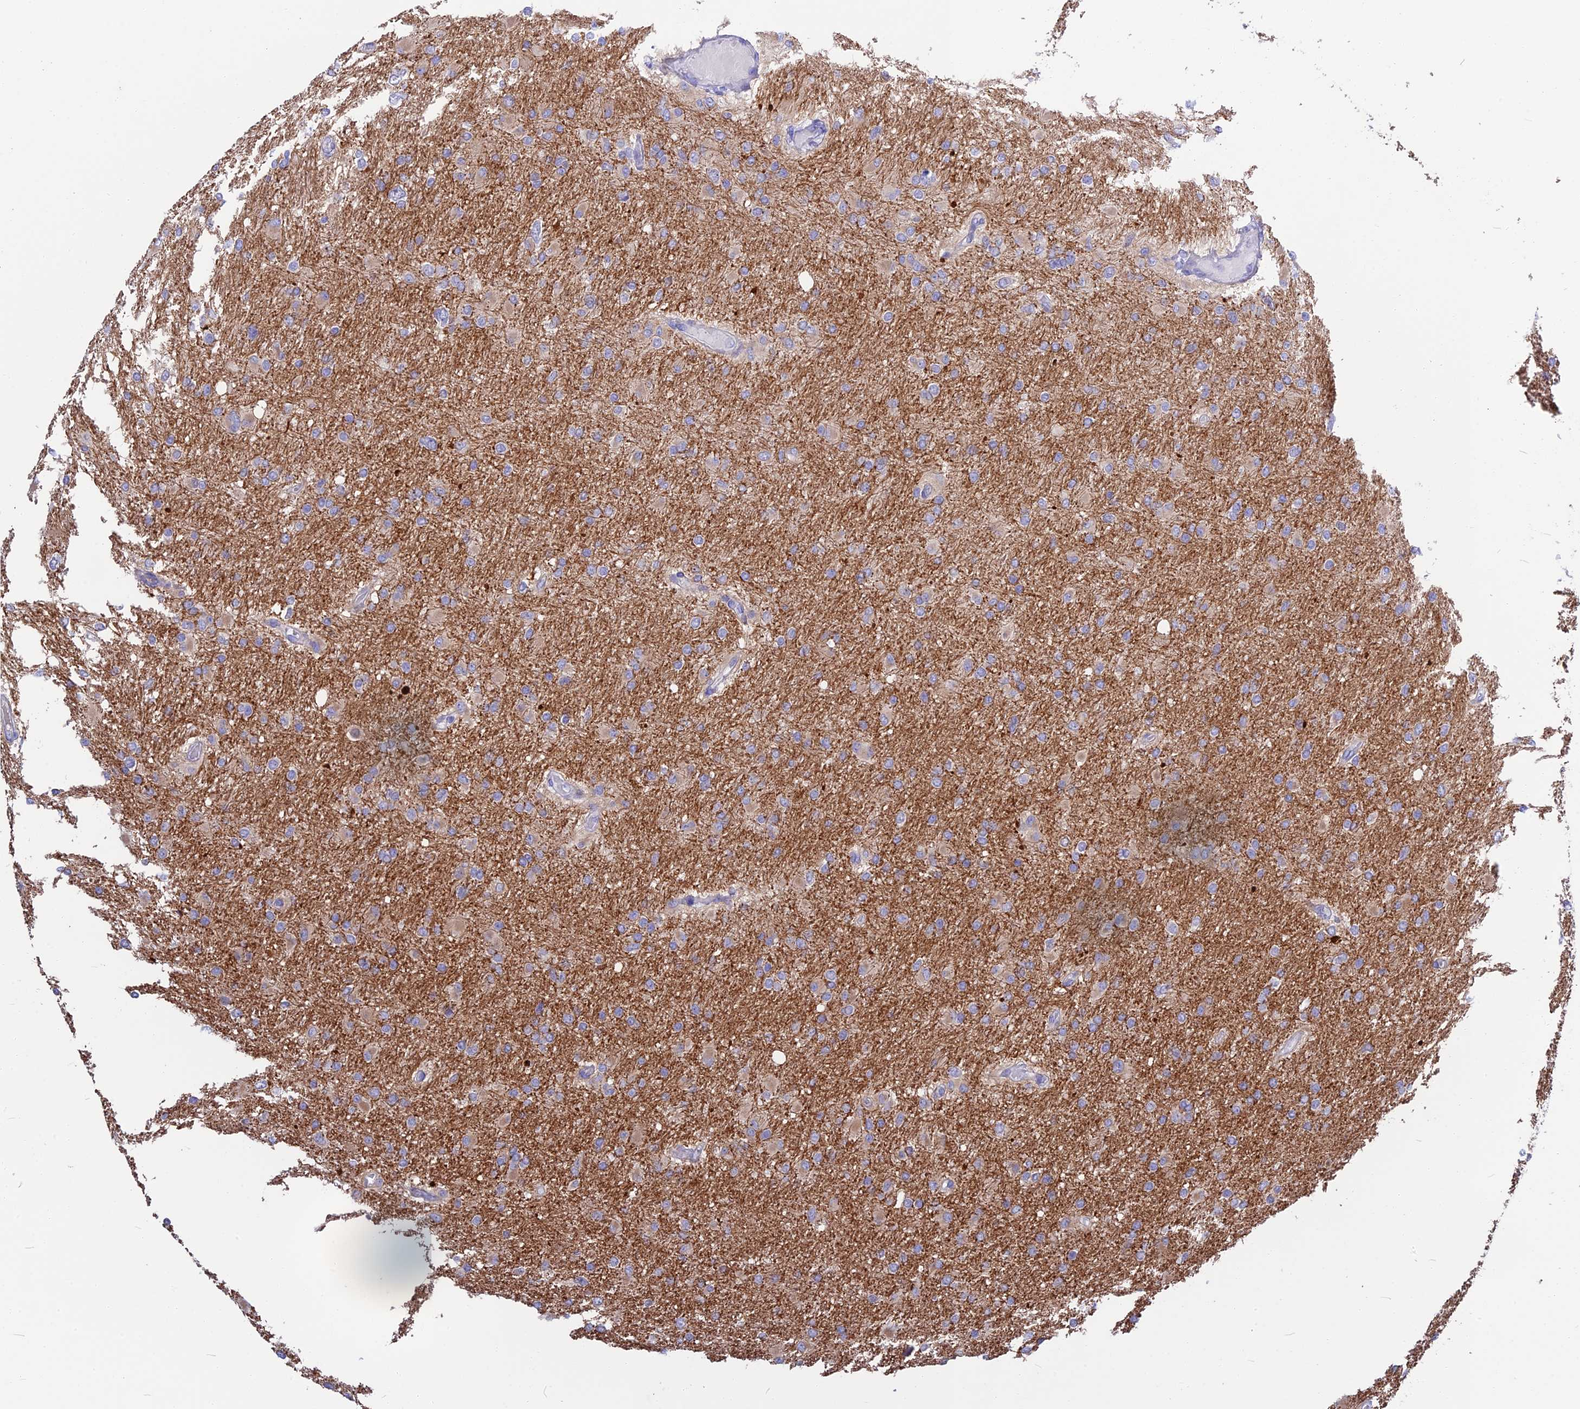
{"staining": {"intensity": "negative", "quantity": "none", "location": "none"}, "tissue": "glioma", "cell_type": "Tumor cells", "image_type": "cancer", "snomed": [{"axis": "morphology", "description": "Glioma, malignant, High grade"}, {"axis": "topography", "description": "Cerebral cortex"}], "caption": "Tumor cells show no significant expression in high-grade glioma (malignant). The staining was performed using DAB (3,3'-diaminobenzidine) to visualize the protein expression in brown, while the nuclei were stained in blue with hematoxylin (Magnification: 20x).", "gene": "SNAP91", "patient": {"sex": "female", "age": 36}}